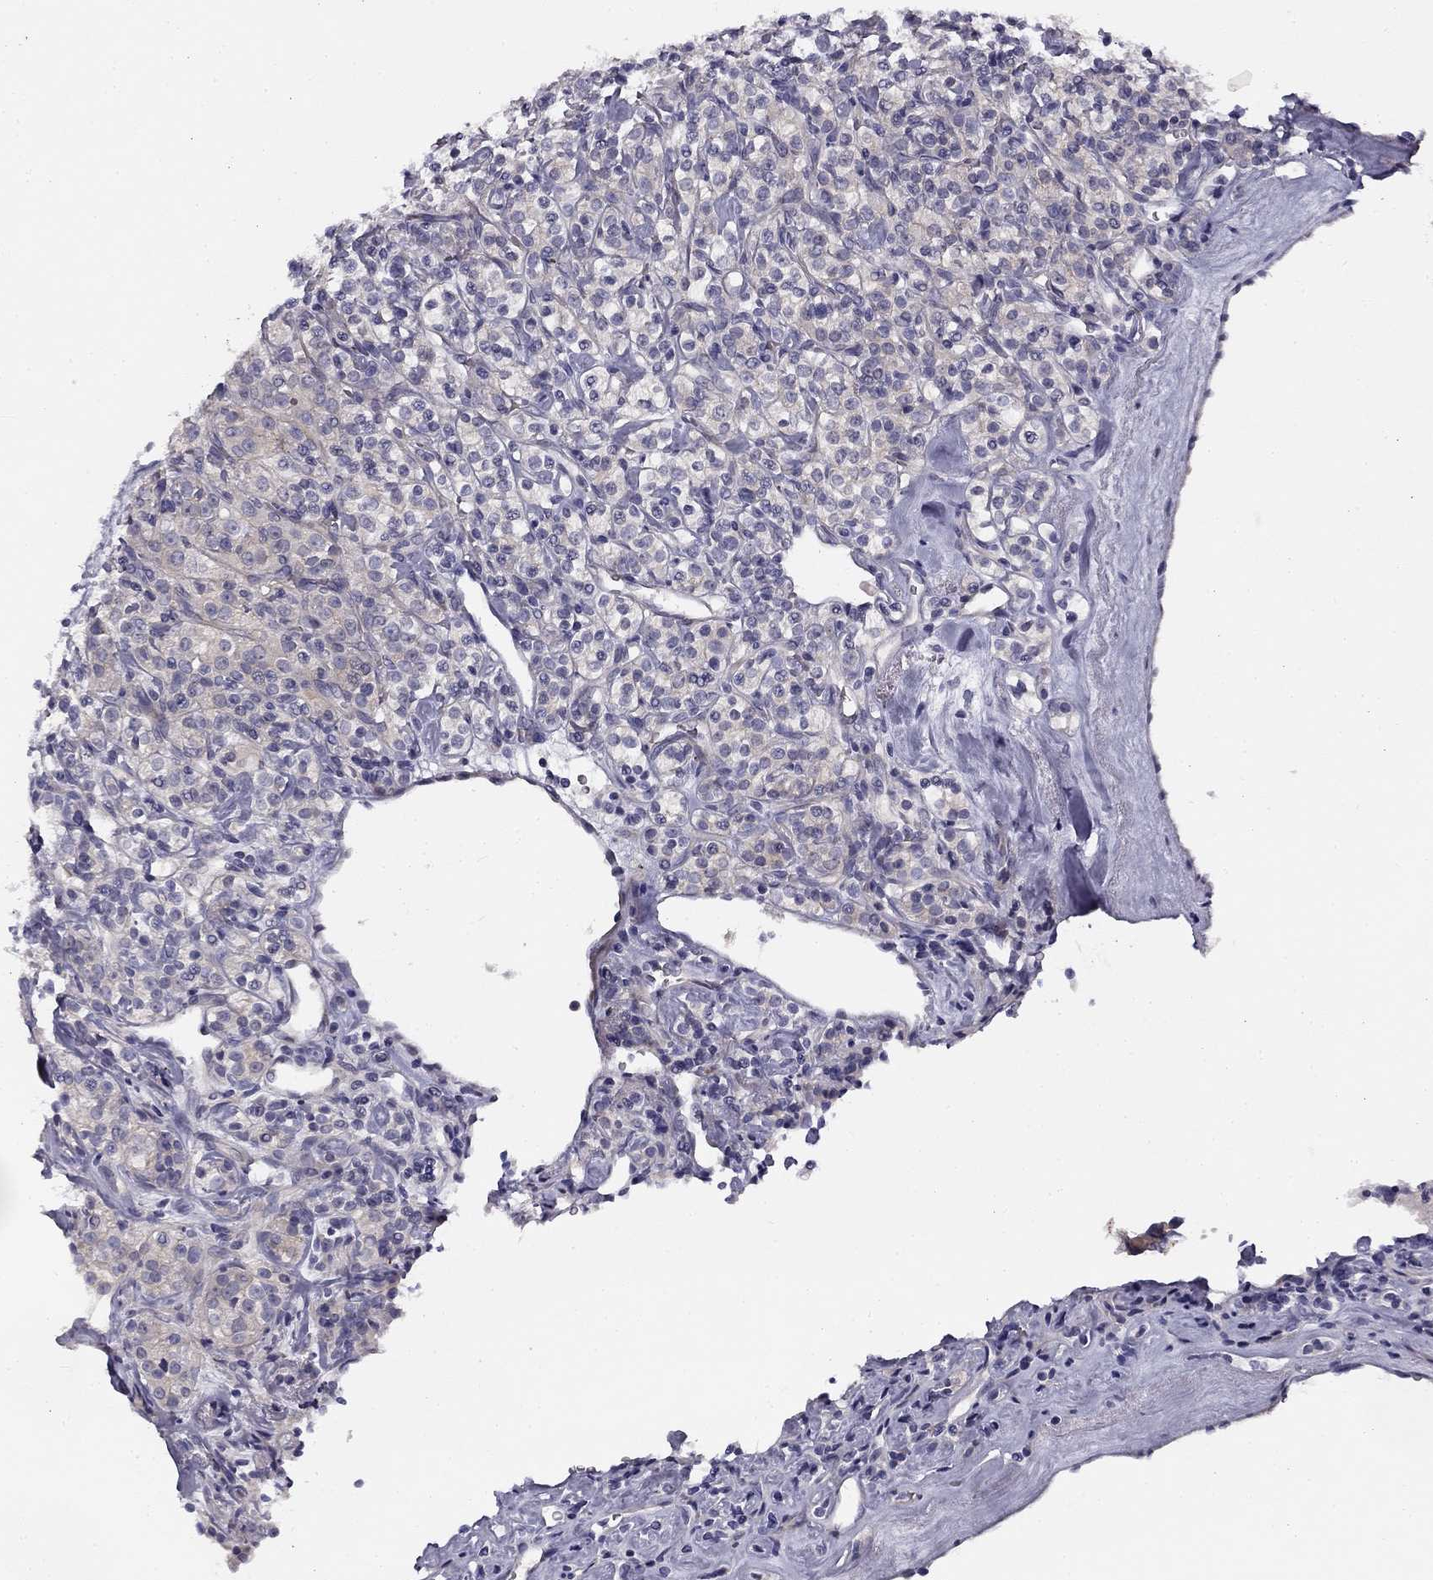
{"staining": {"intensity": "negative", "quantity": "none", "location": "none"}, "tissue": "renal cancer", "cell_type": "Tumor cells", "image_type": "cancer", "snomed": [{"axis": "morphology", "description": "Adenocarcinoma, NOS"}, {"axis": "topography", "description": "Kidney"}], "caption": "An IHC image of adenocarcinoma (renal) is shown. There is no staining in tumor cells of adenocarcinoma (renal).", "gene": "CNR1", "patient": {"sex": "male", "age": 77}}